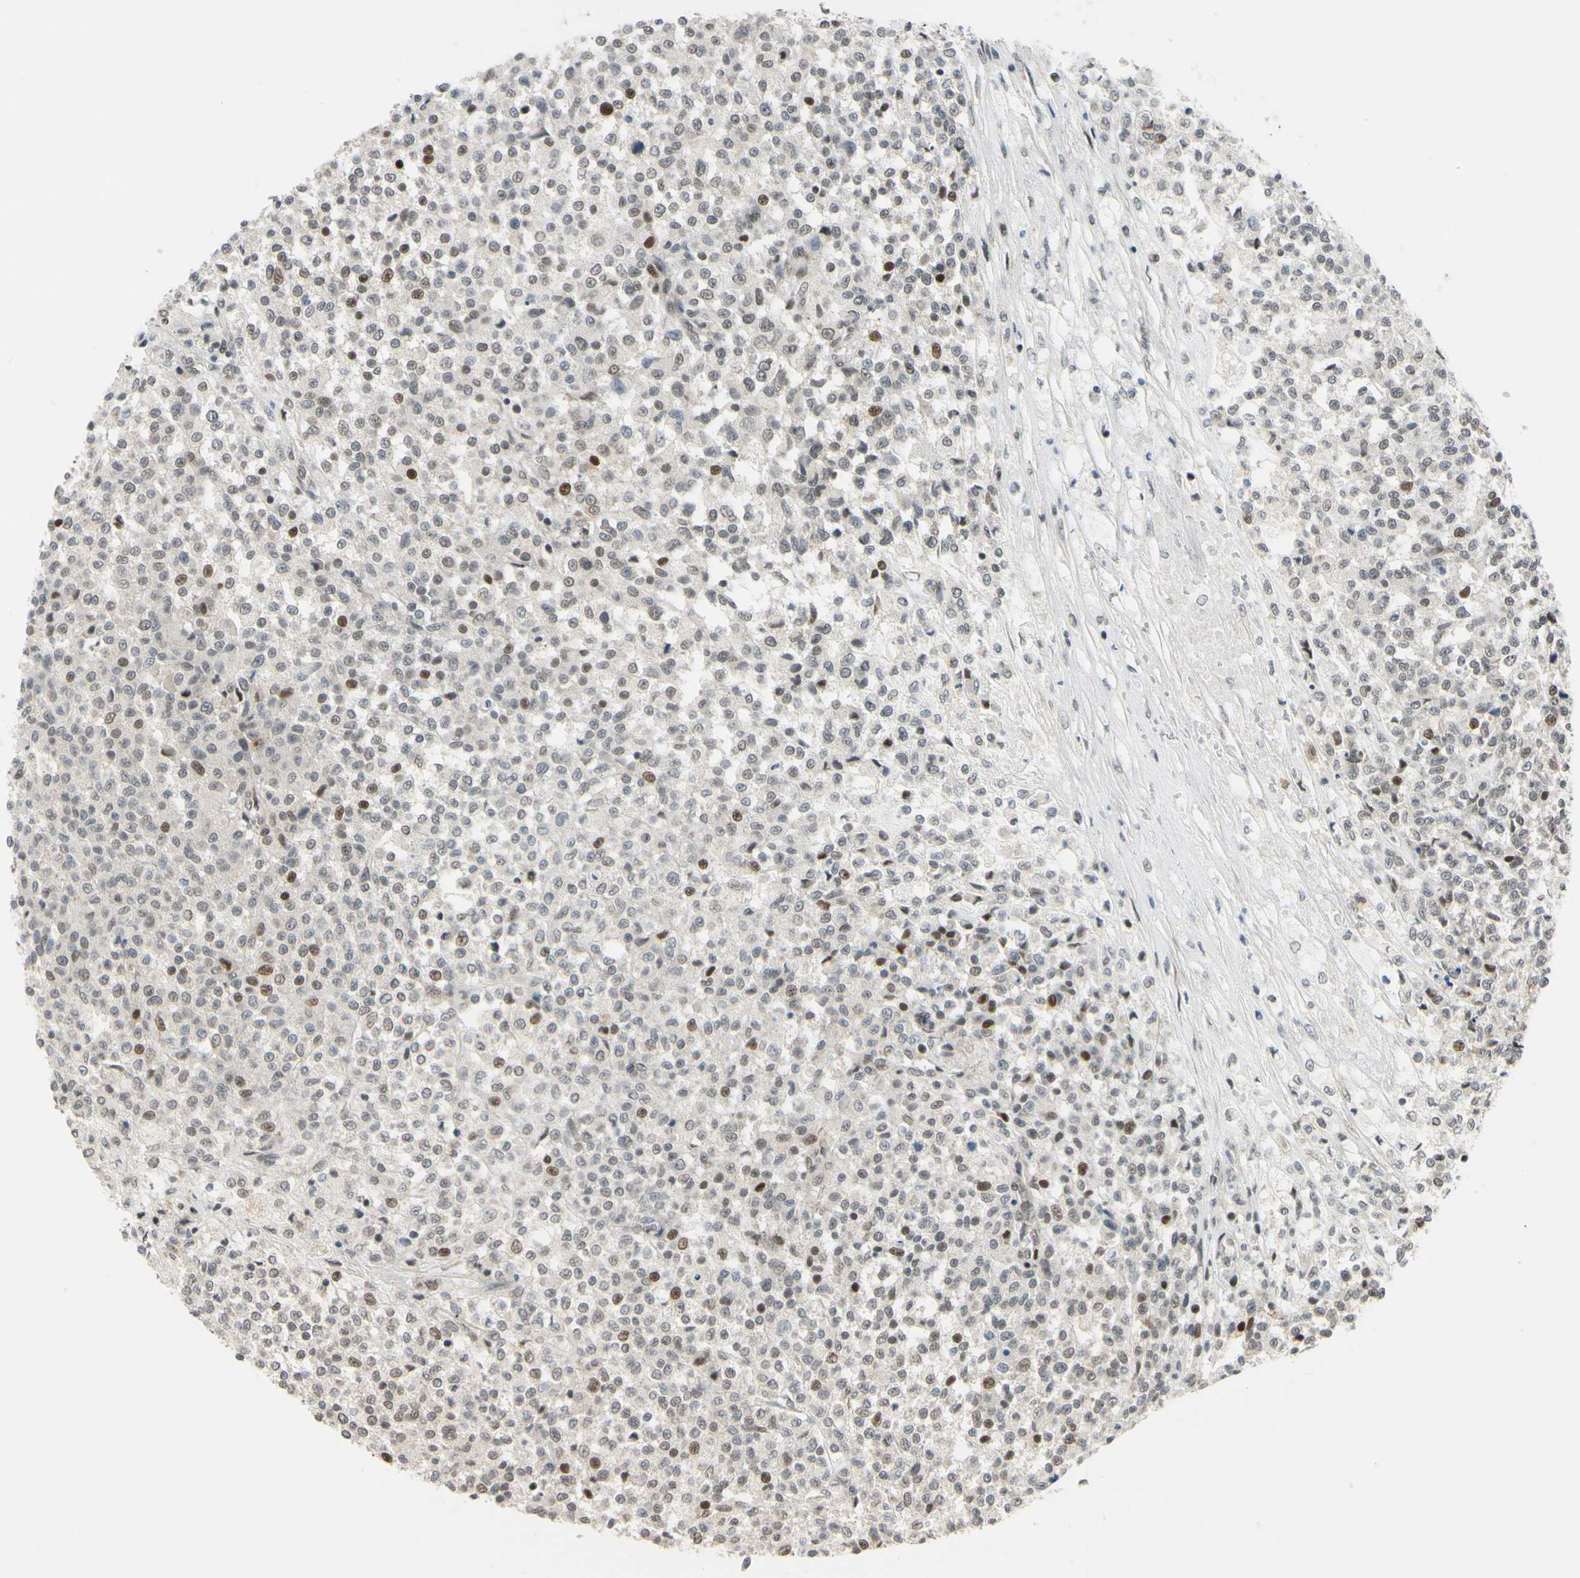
{"staining": {"intensity": "moderate", "quantity": "25%-75%", "location": "nuclear"}, "tissue": "testis cancer", "cell_type": "Tumor cells", "image_type": "cancer", "snomed": [{"axis": "morphology", "description": "Seminoma, NOS"}, {"axis": "topography", "description": "Testis"}], "caption": "Immunohistochemical staining of testis cancer (seminoma) demonstrates medium levels of moderate nuclear staining in approximately 25%-75% of tumor cells.", "gene": "BRMS1", "patient": {"sex": "male", "age": 59}}